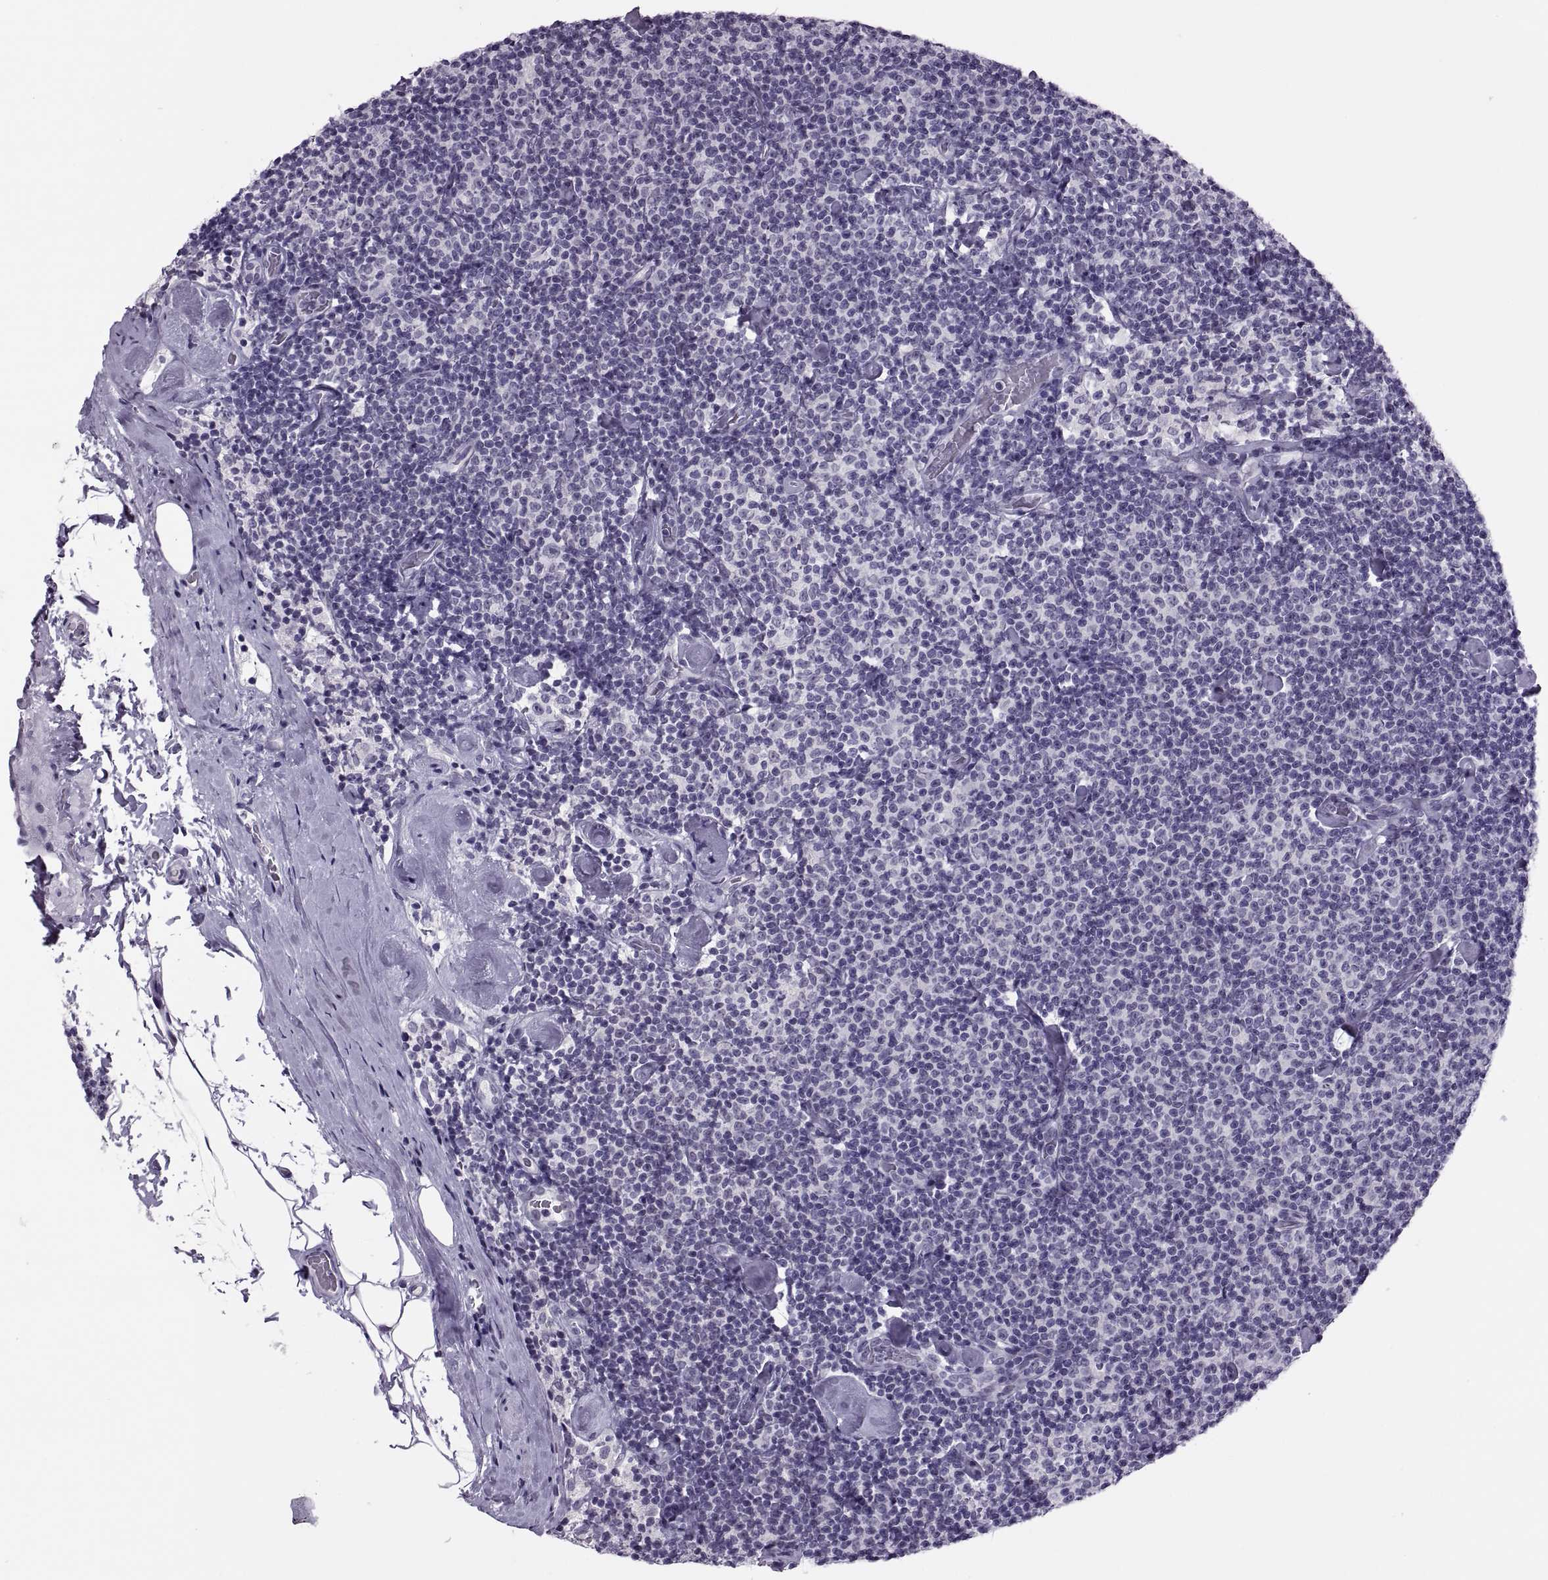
{"staining": {"intensity": "negative", "quantity": "none", "location": "none"}, "tissue": "lymphoma", "cell_type": "Tumor cells", "image_type": "cancer", "snomed": [{"axis": "morphology", "description": "Malignant lymphoma, non-Hodgkin's type, Low grade"}, {"axis": "topography", "description": "Lymph node"}], "caption": "DAB immunohistochemical staining of lymphoma shows no significant staining in tumor cells.", "gene": "SYNGR4", "patient": {"sex": "male", "age": 81}}